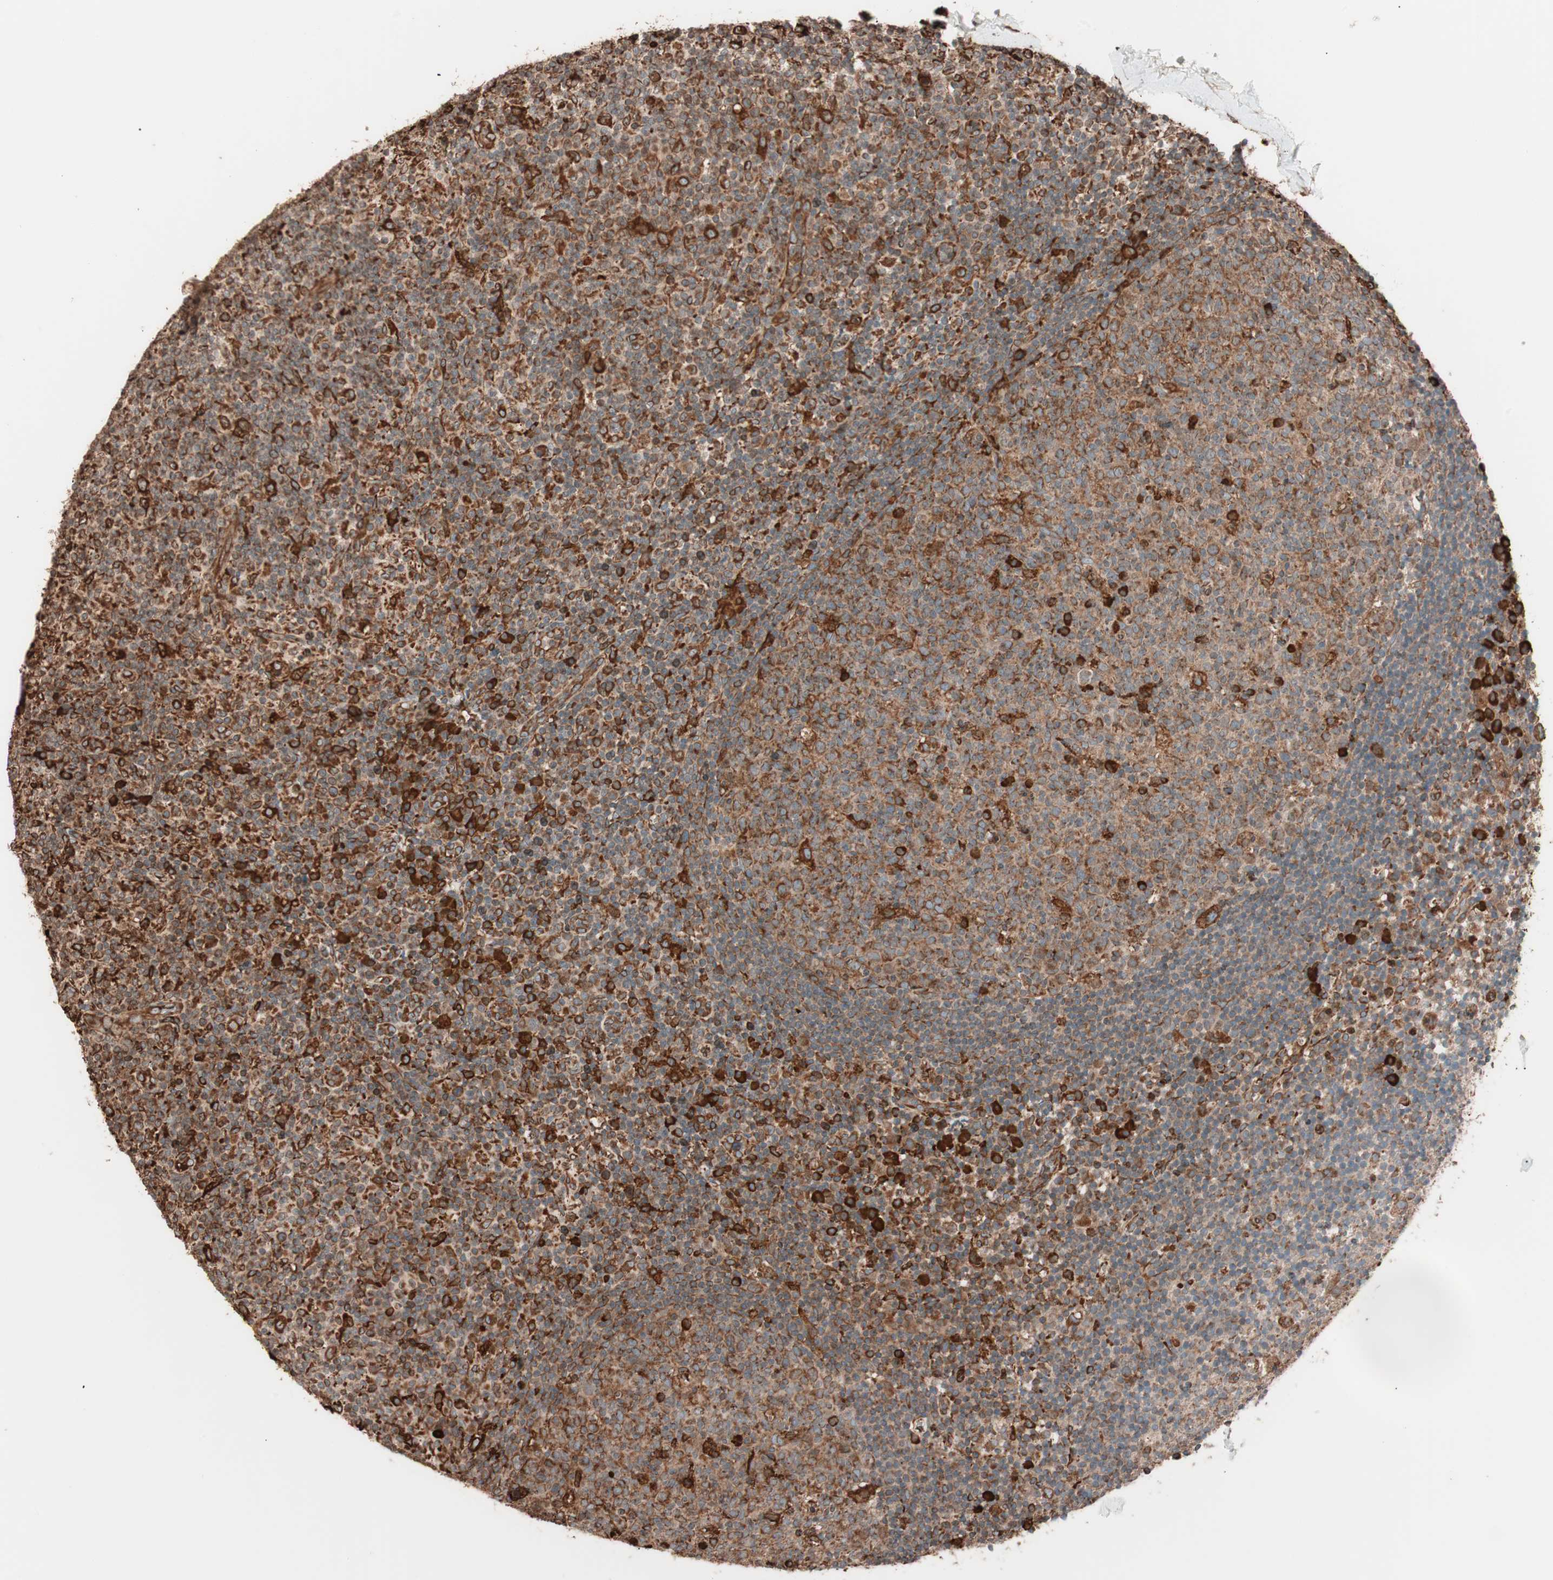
{"staining": {"intensity": "strong", "quantity": ">75%", "location": "cytoplasmic/membranous"}, "tissue": "lymph node", "cell_type": "Germinal center cells", "image_type": "normal", "snomed": [{"axis": "morphology", "description": "Normal tissue, NOS"}, {"axis": "morphology", "description": "Inflammation, NOS"}, {"axis": "topography", "description": "Lymph node"}], "caption": "This is a histology image of immunohistochemistry staining of unremarkable lymph node, which shows strong staining in the cytoplasmic/membranous of germinal center cells.", "gene": "VEGFA", "patient": {"sex": "male", "age": 55}}